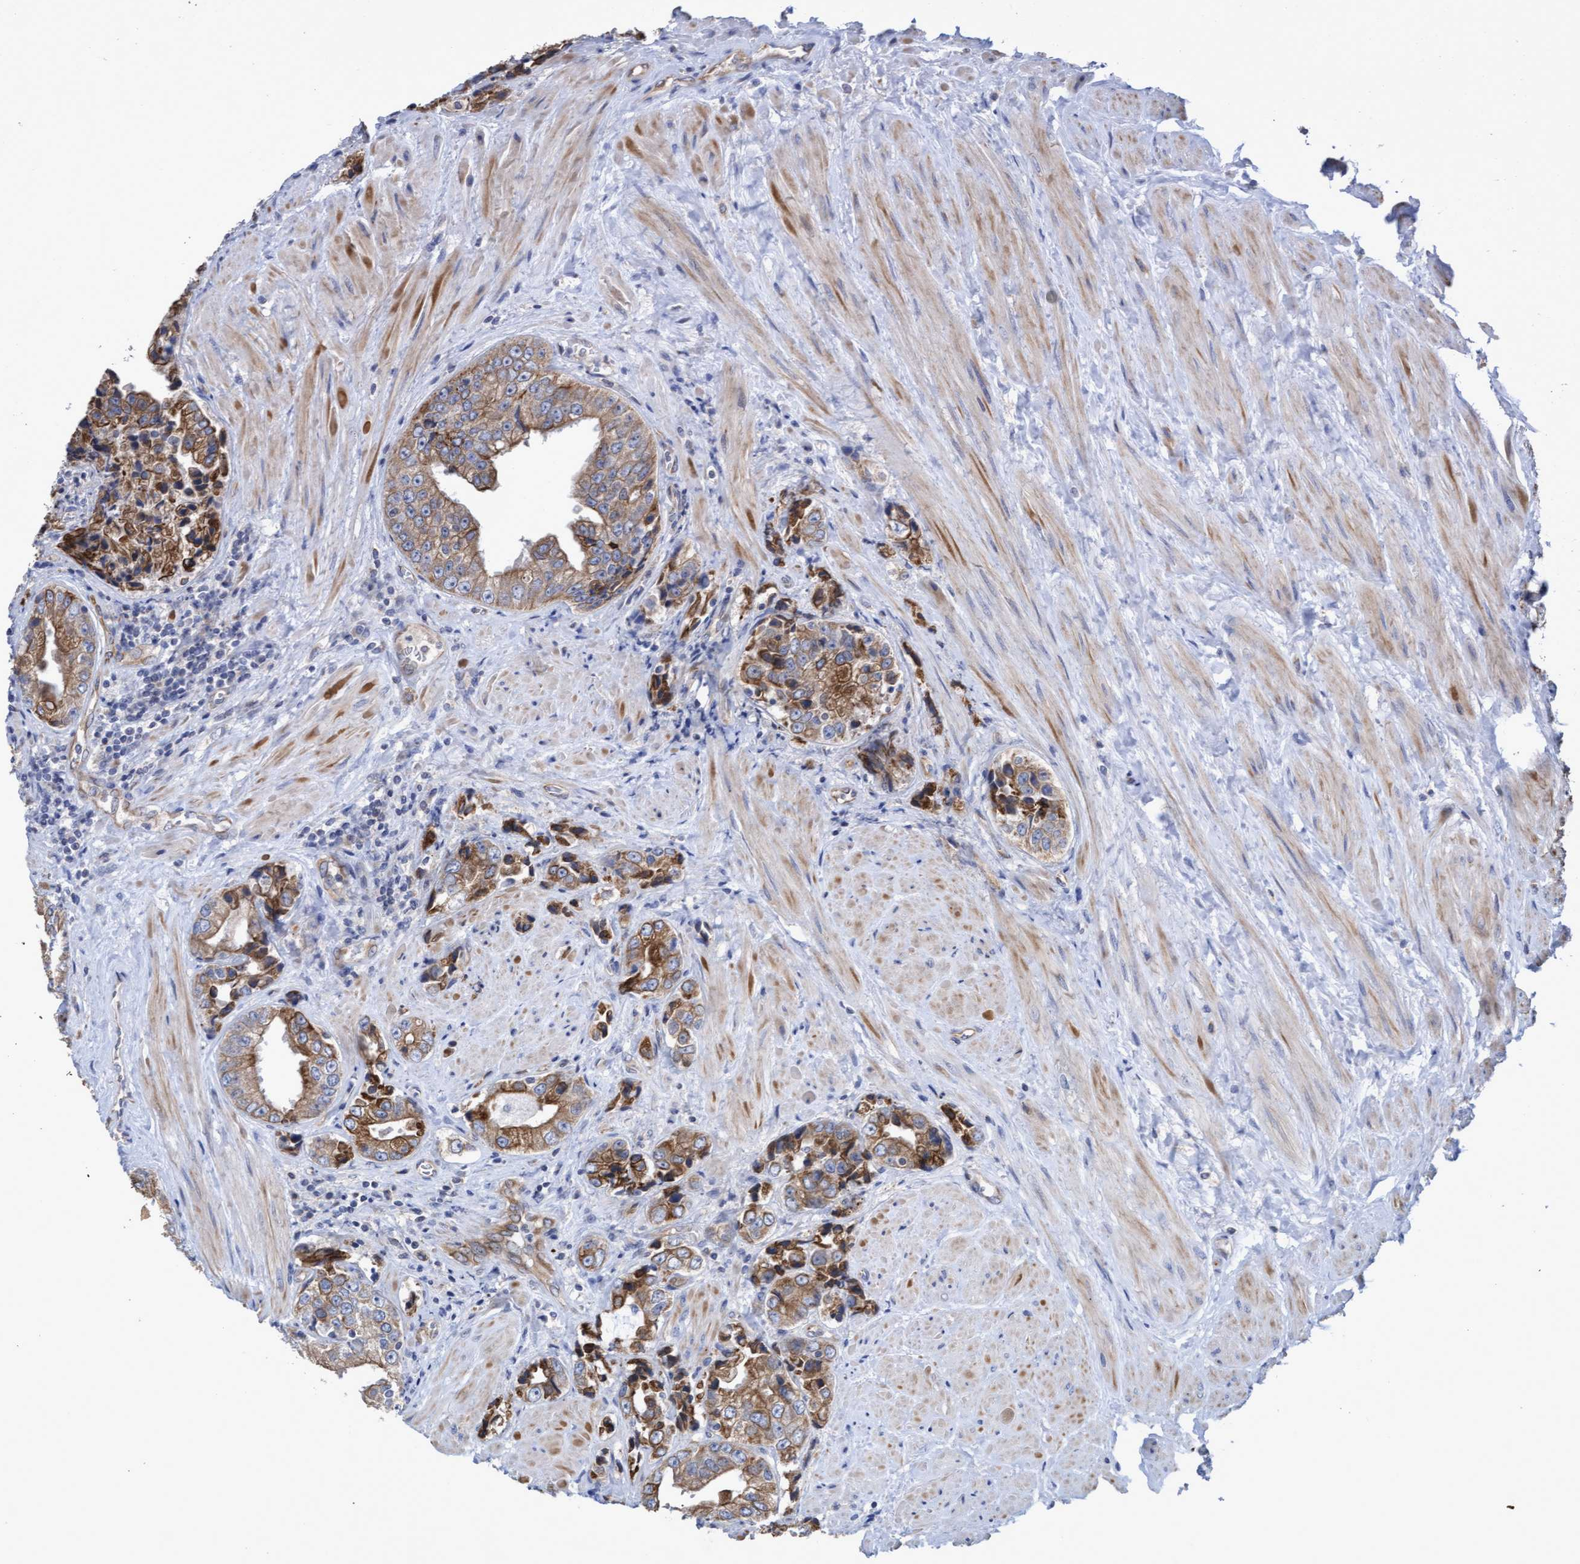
{"staining": {"intensity": "moderate", "quantity": ">75%", "location": "cytoplasmic/membranous"}, "tissue": "prostate cancer", "cell_type": "Tumor cells", "image_type": "cancer", "snomed": [{"axis": "morphology", "description": "Adenocarcinoma, High grade"}, {"axis": "topography", "description": "Prostate"}], "caption": "Tumor cells reveal medium levels of moderate cytoplasmic/membranous staining in about >75% of cells in human adenocarcinoma (high-grade) (prostate).", "gene": "KRT24", "patient": {"sex": "male", "age": 61}}